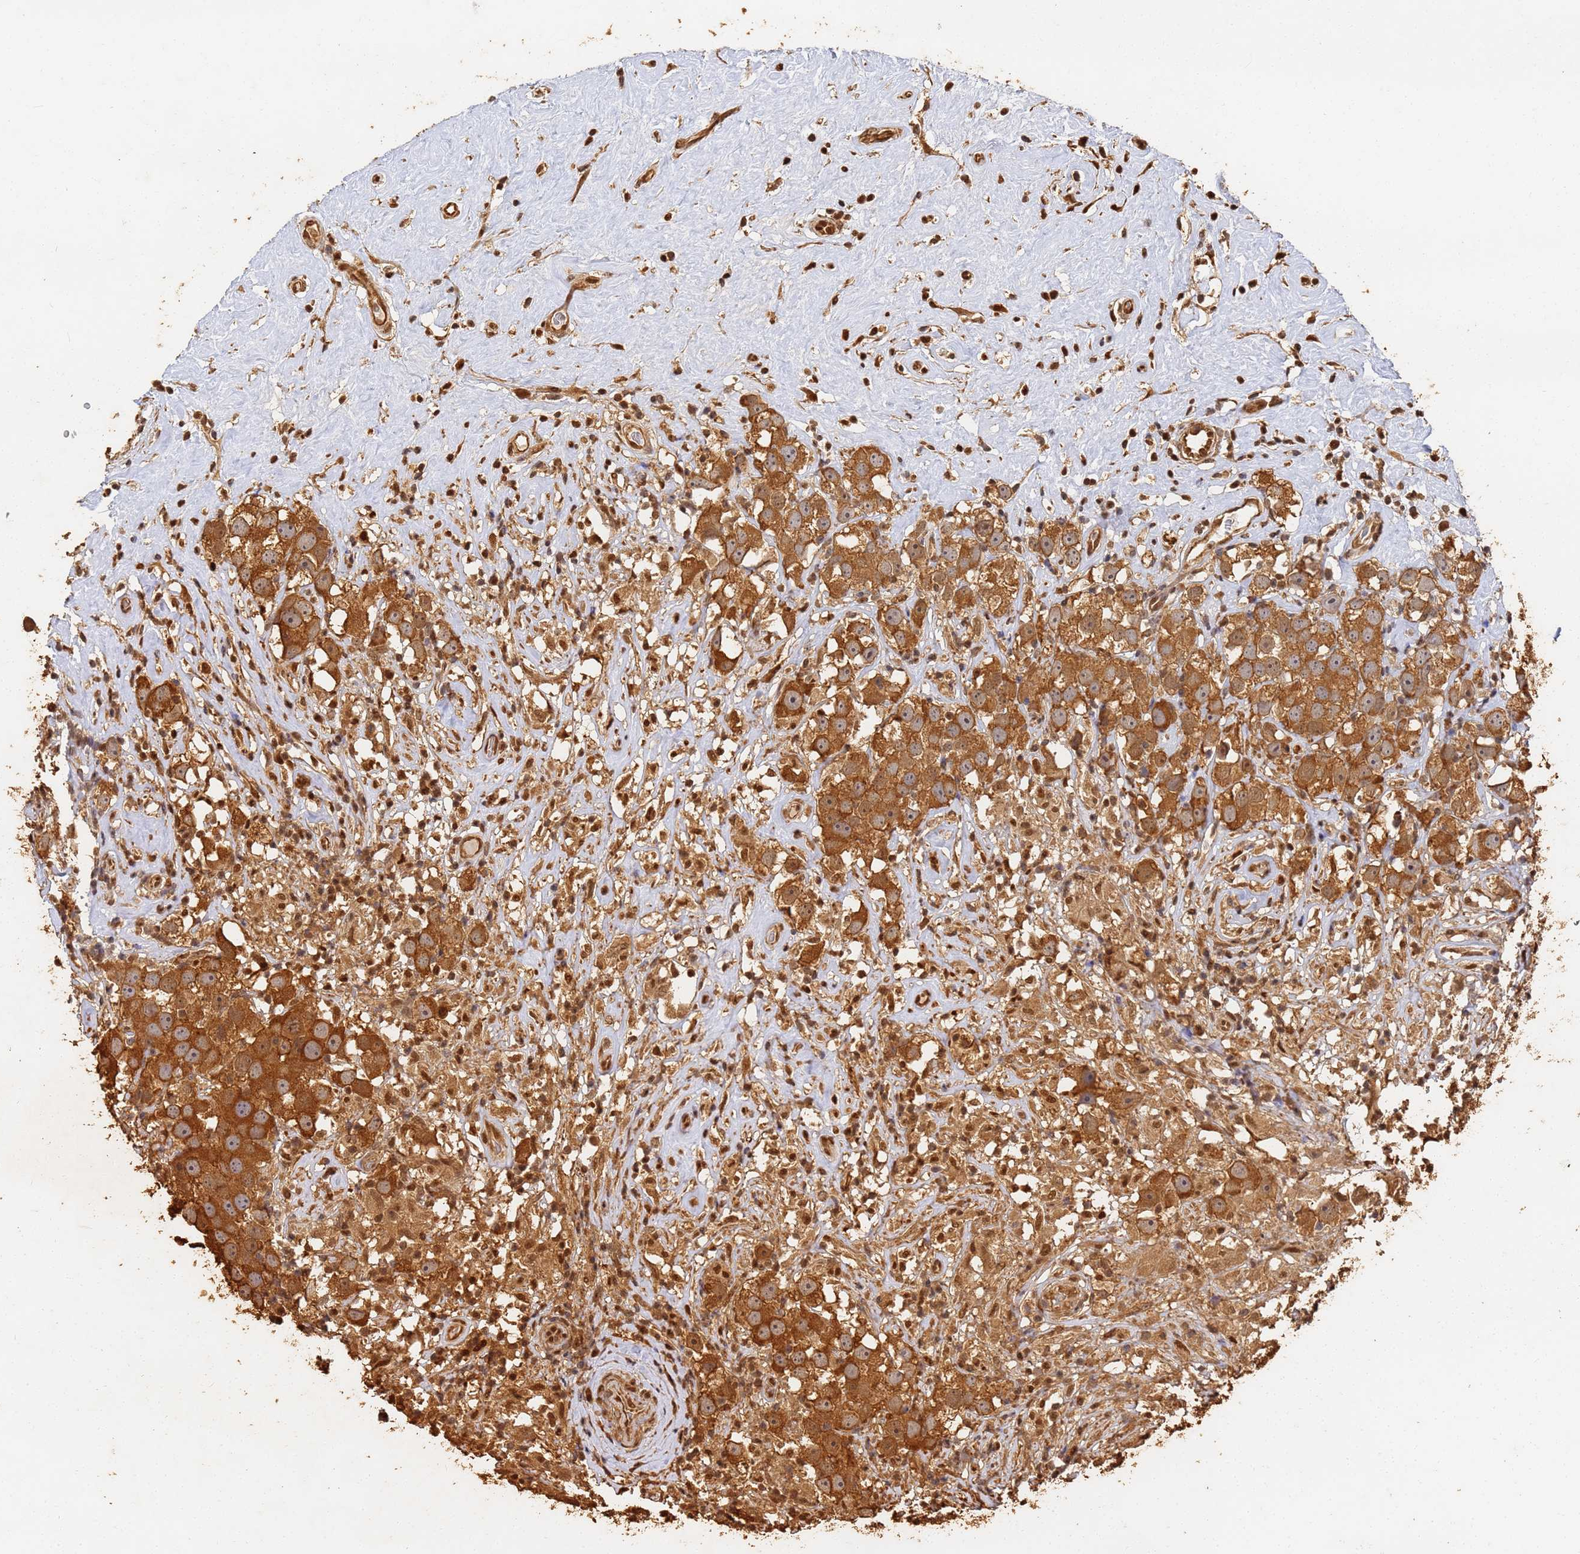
{"staining": {"intensity": "strong", "quantity": ">75%", "location": "cytoplasmic/membranous,nuclear"}, "tissue": "testis cancer", "cell_type": "Tumor cells", "image_type": "cancer", "snomed": [{"axis": "morphology", "description": "Seminoma, NOS"}, {"axis": "topography", "description": "Testis"}], "caption": "Tumor cells display strong cytoplasmic/membranous and nuclear staining in approximately >75% of cells in testis cancer.", "gene": "JAK2", "patient": {"sex": "male", "age": 49}}